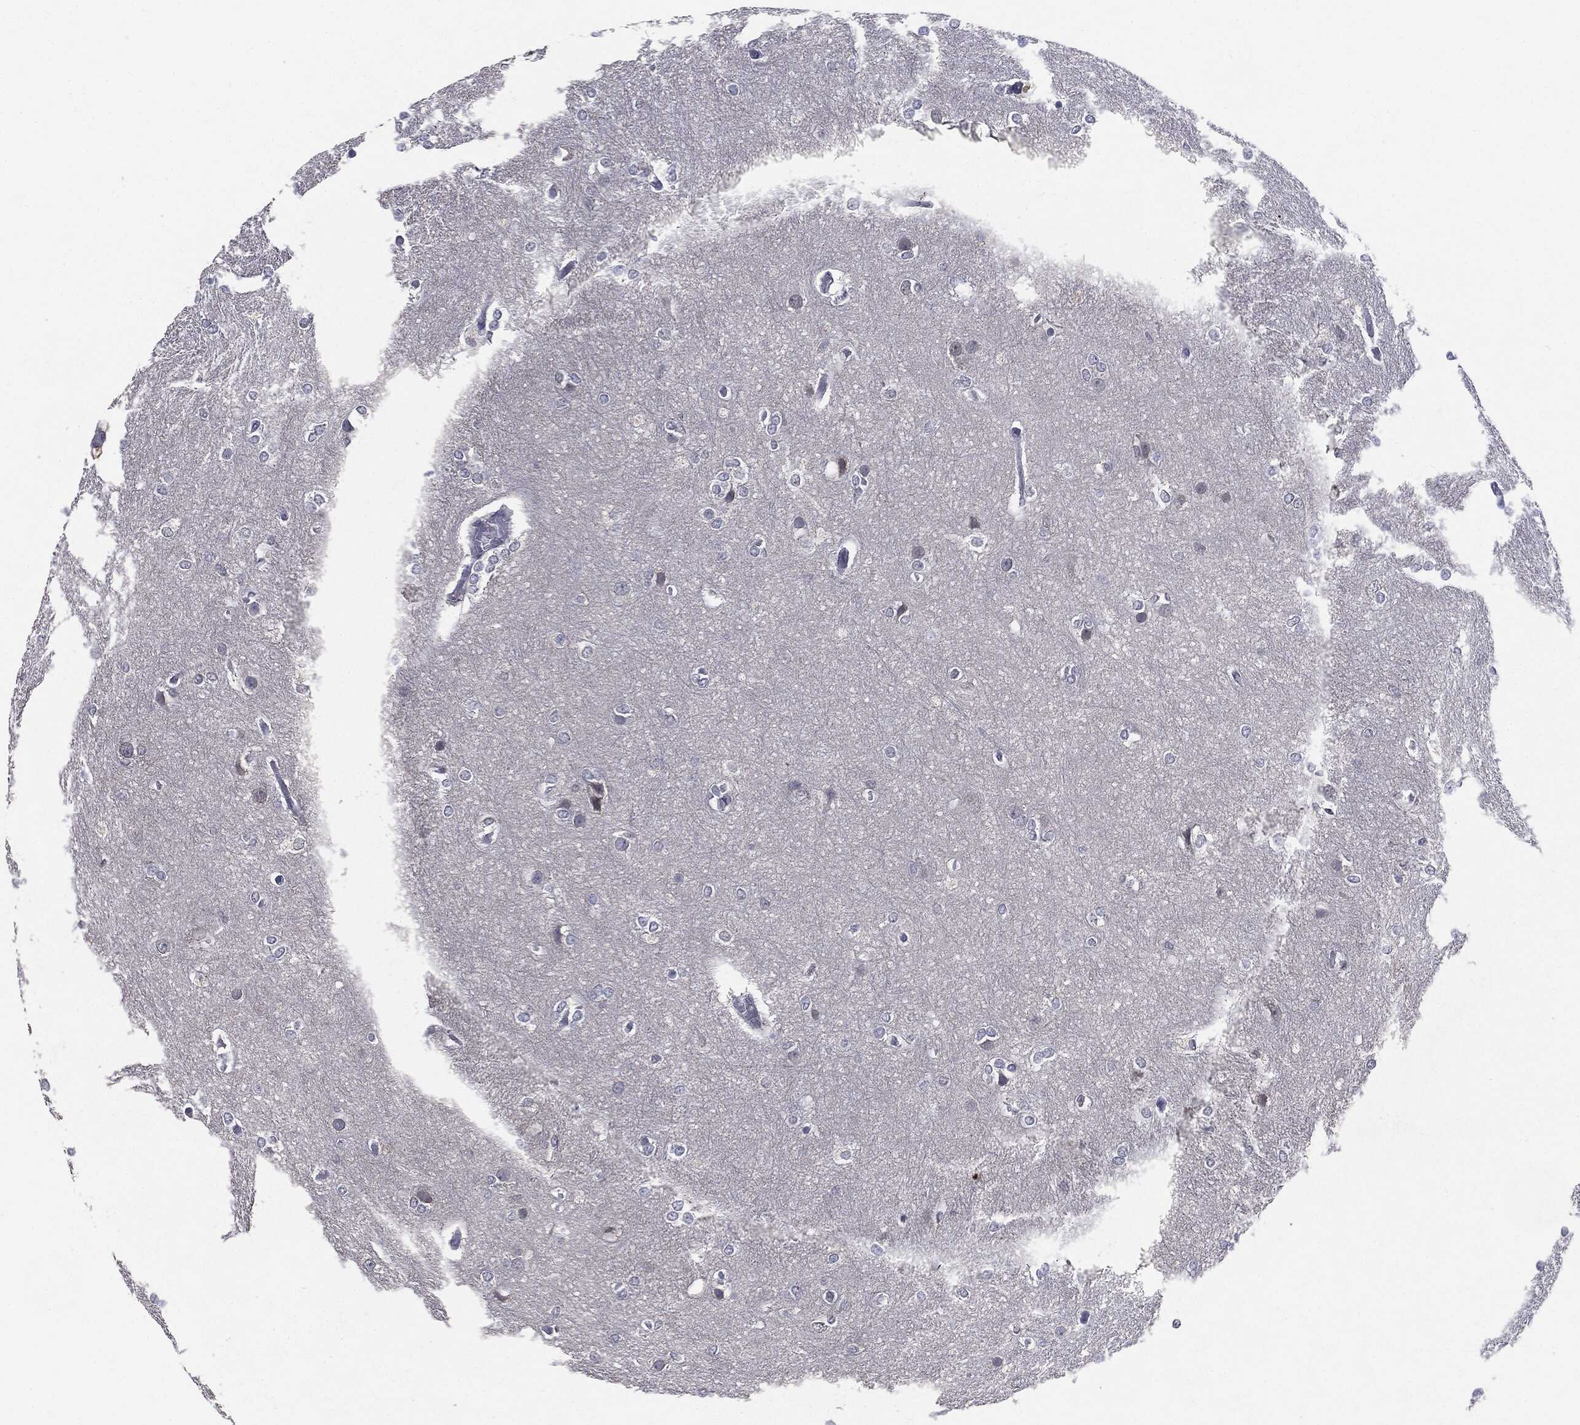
{"staining": {"intensity": "negative", "quantity": "none", "location": "none"}, "tissue": "glioma", "cell_type": "Tumor cells", "image_type": "cancer", "snomed": [{"axis": "morphology", "description": "Glioma, malignant, High grade"}, {"axis": "topography", "description": "Brain"}], "caption": "Glioma was stained to show a protein in brown. There is no significant expression in tumor cells.", "gene": "SLC2A2", "patient": {"sex": "female", "age": 61}}